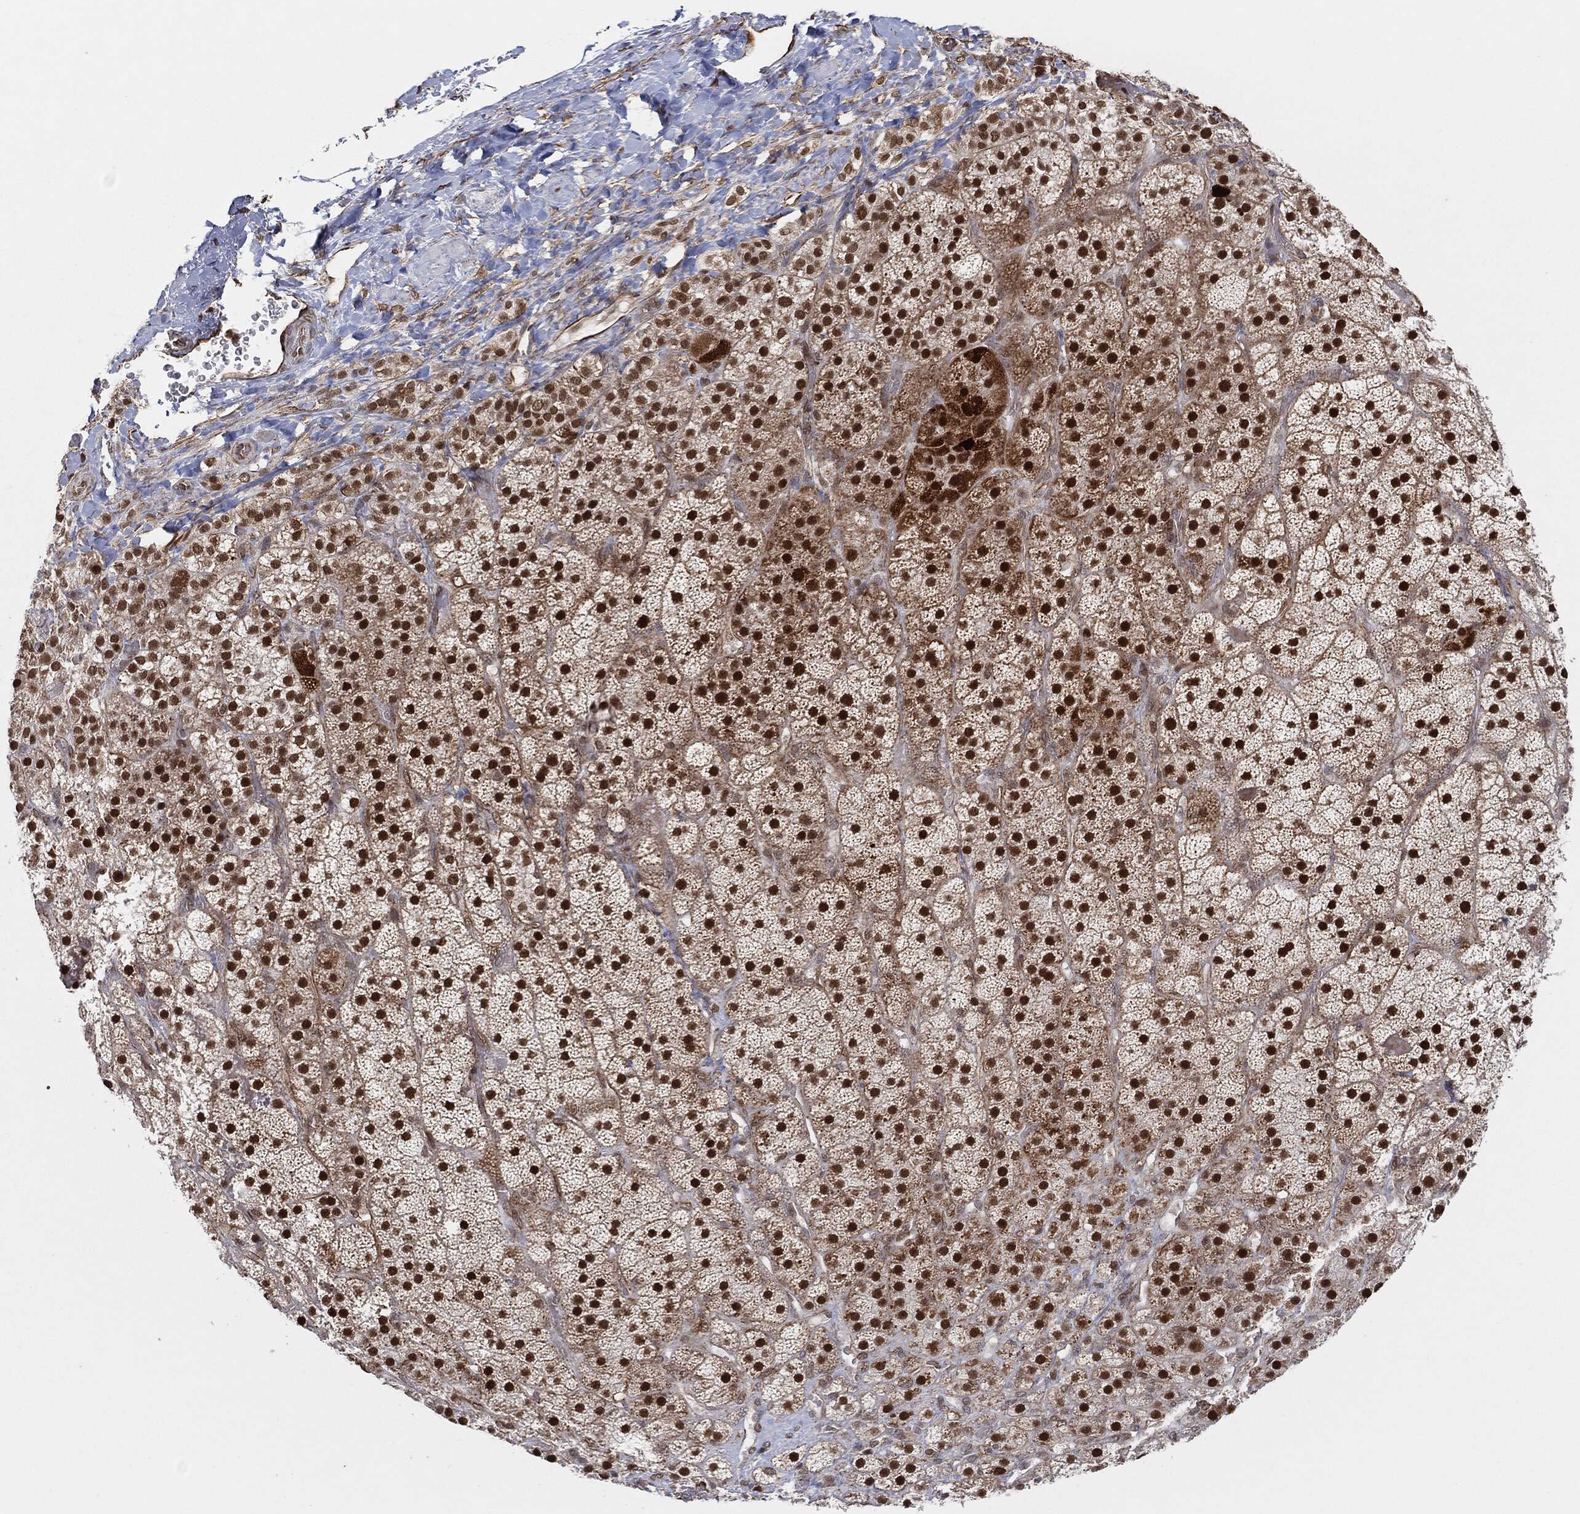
{"staining": {"intensity": "strong", "quantity": ">75%", "location": "nuclear"}, "tissue": "adrenal gland", "cell_type": "Glandular cells", "image_type": "normal", "snomed": [{"axis": "morphology", "description": "Normal tissue, NOS"}, {"axis": "topography", "description": "Adrenal gland"}], "caption": "Immunohistochemistry of unremarkable human adrenal gland displays high levels of strong nuclear expression in approximately >75% of glandular cells.", "gene": "TP53RK", "patient": {"sex": "male", "age": 57}}